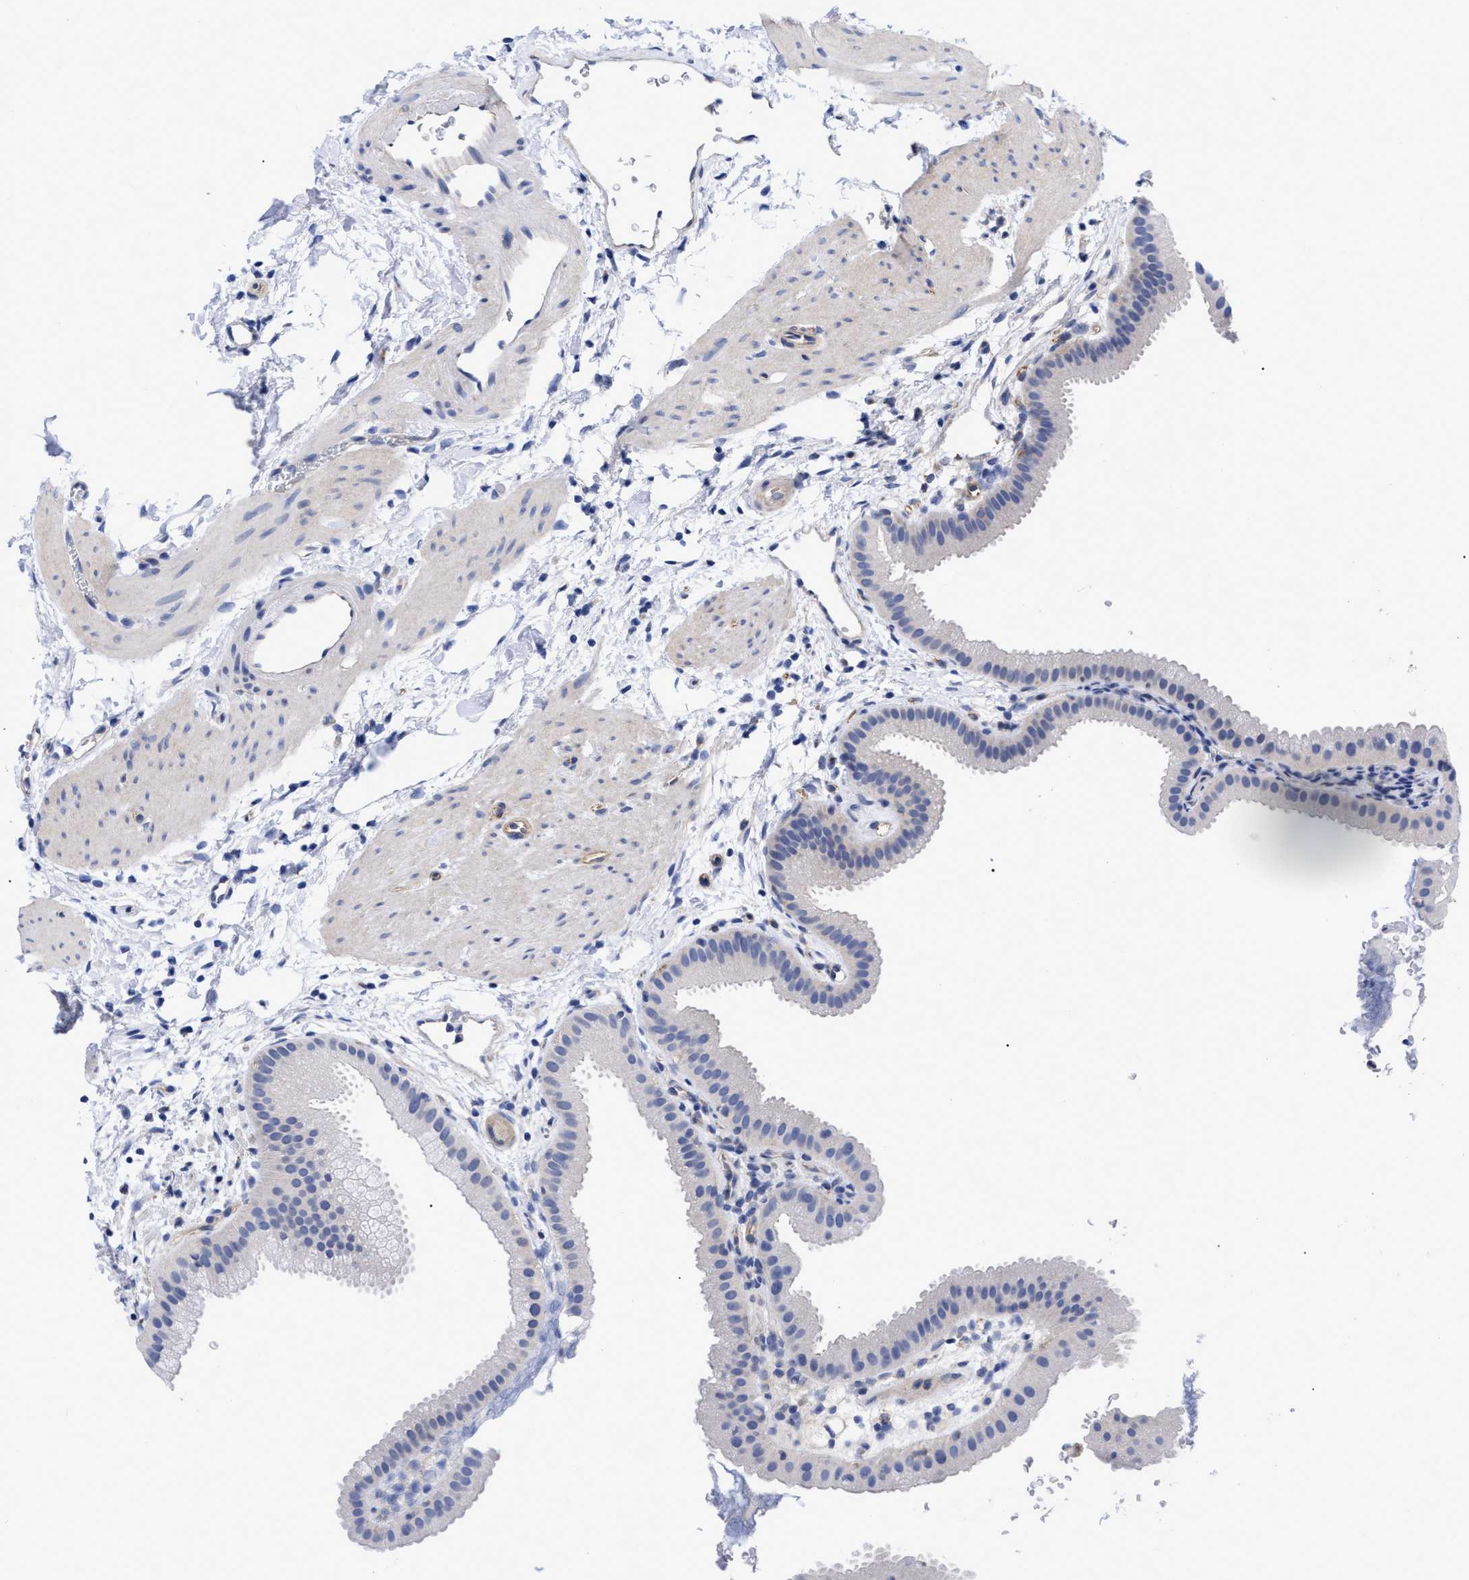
{"staining": {"intensity": "negative", "quantity": "none", "location": "none"}, "tissue": "gallbladder", "cell_type": "Glandular cells", "image_type": "normal", "snomed": [{"axis": "morphology", "description": "Normal tissue, NOS"}, {"axis": "topography", "description": "Gallbladder"}], "caption": "Immunohistochemistry (IHC) micrograph of benign gallbladder: gallbladder stained with DAB (3,3'-diaminobenzidine) demonstrates no significant protein staining in glandular cells. (DAB (3,3'-diaminobenzidine) IHC with hematoxylin counter stain).", "gene": "IRAG2", "patient": {"sex": "female", "age": 64}}